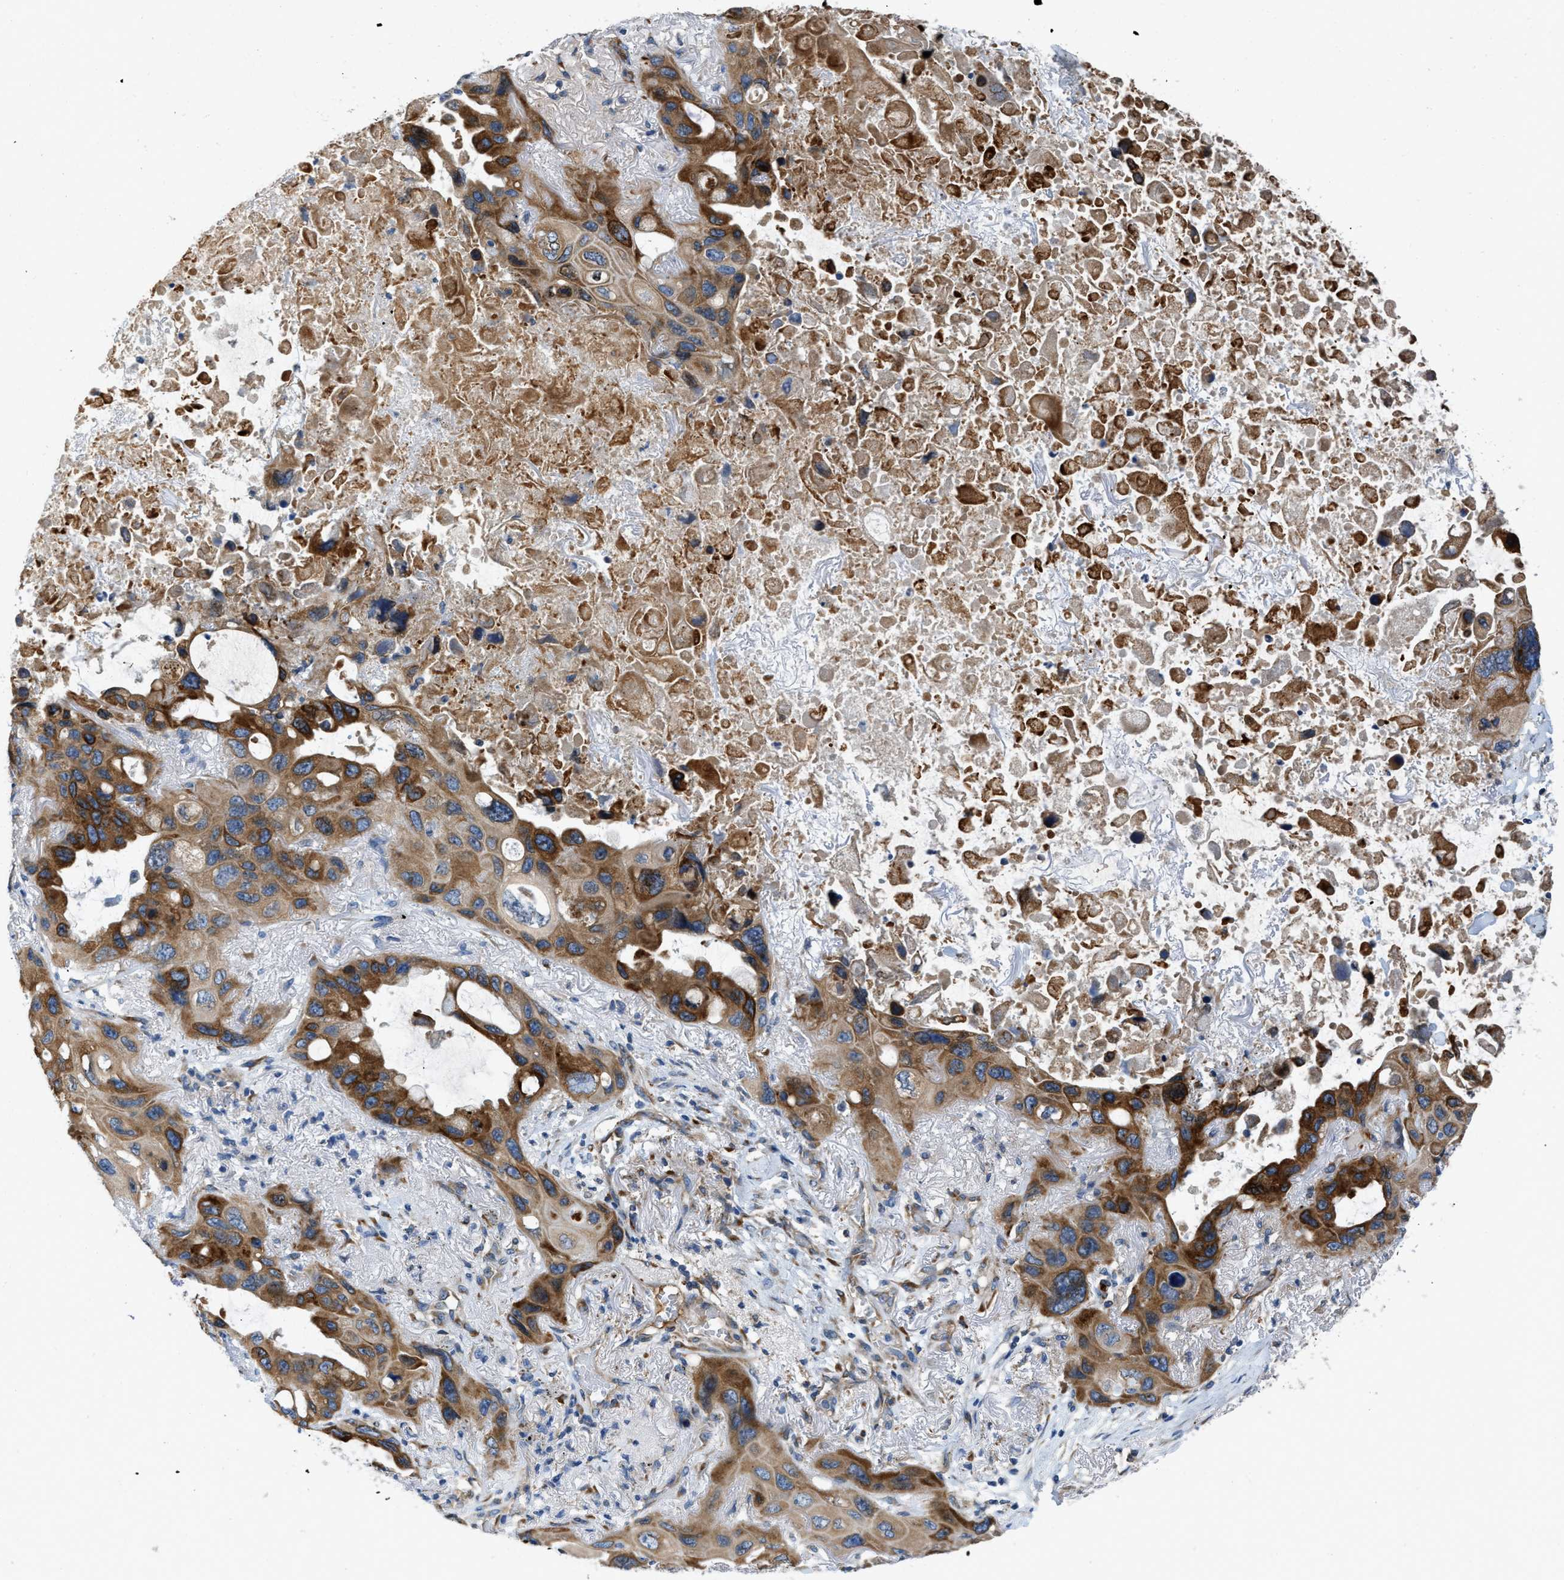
{"staining": {"intensity": "moderate", "quantity": ">75%", "location": "cytoplasmic/membranous"}, "tissue": "lung cancer", "cell_type": "Tumor cells", "image_type": "cancer", "snomed": [{"axis": "morphology", "description": "Squamous cell carcinoma, NOS"}, {"axis": "topography", "description": "Lung"}], "caption": "Immunohistochemical staining of human lung cancer (squamous cell carcinoma) reveals medium levels of moderate cytoplasmic/membranous protein expression in about >75% of tumor cells.", "gene": "GGCX", "patient": {"sex": "female", "age": 73}}